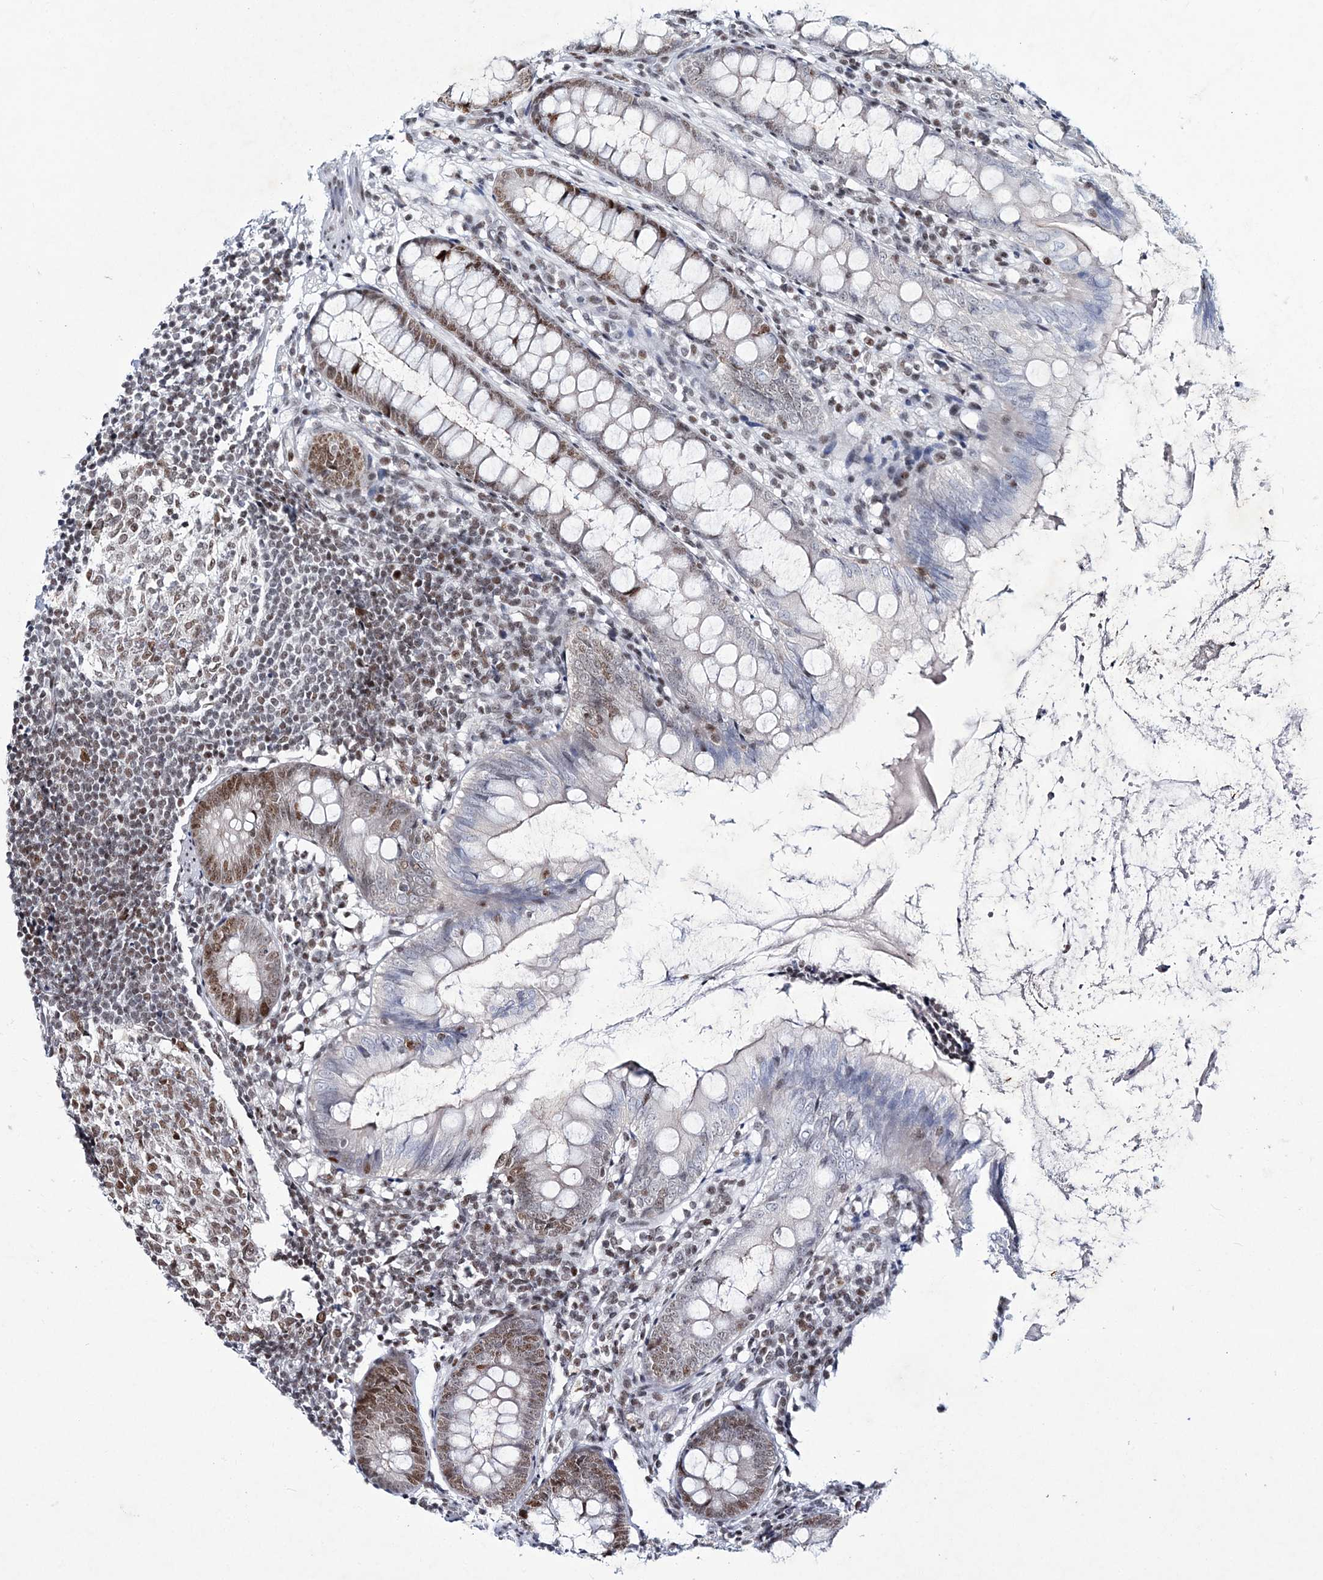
{"staining": {"intensity": "moderate", "quantity": "25%-75%", "location": "nuclear"}, "tissue": "appendix", "cell_type": "Glandular cells", "image_type": "normal", "snomed": [{"axis": "morphology", "description": "Normal tissue, NOS"}, {"axis": "topography", "description": "Appendix"}], "caption": "Immunohistochemical staining of unremarkable appendix reveals 25%-75% levels of moderate nuclear protein positivity in approximately 25%-75% of glandular cells. (DAB (3,3'-diaminobenzidine) IHC with brightfield microscopy, high magnification).", "gene": "LRRFIP2", "patient": {"sex": "female", "age": 77}}